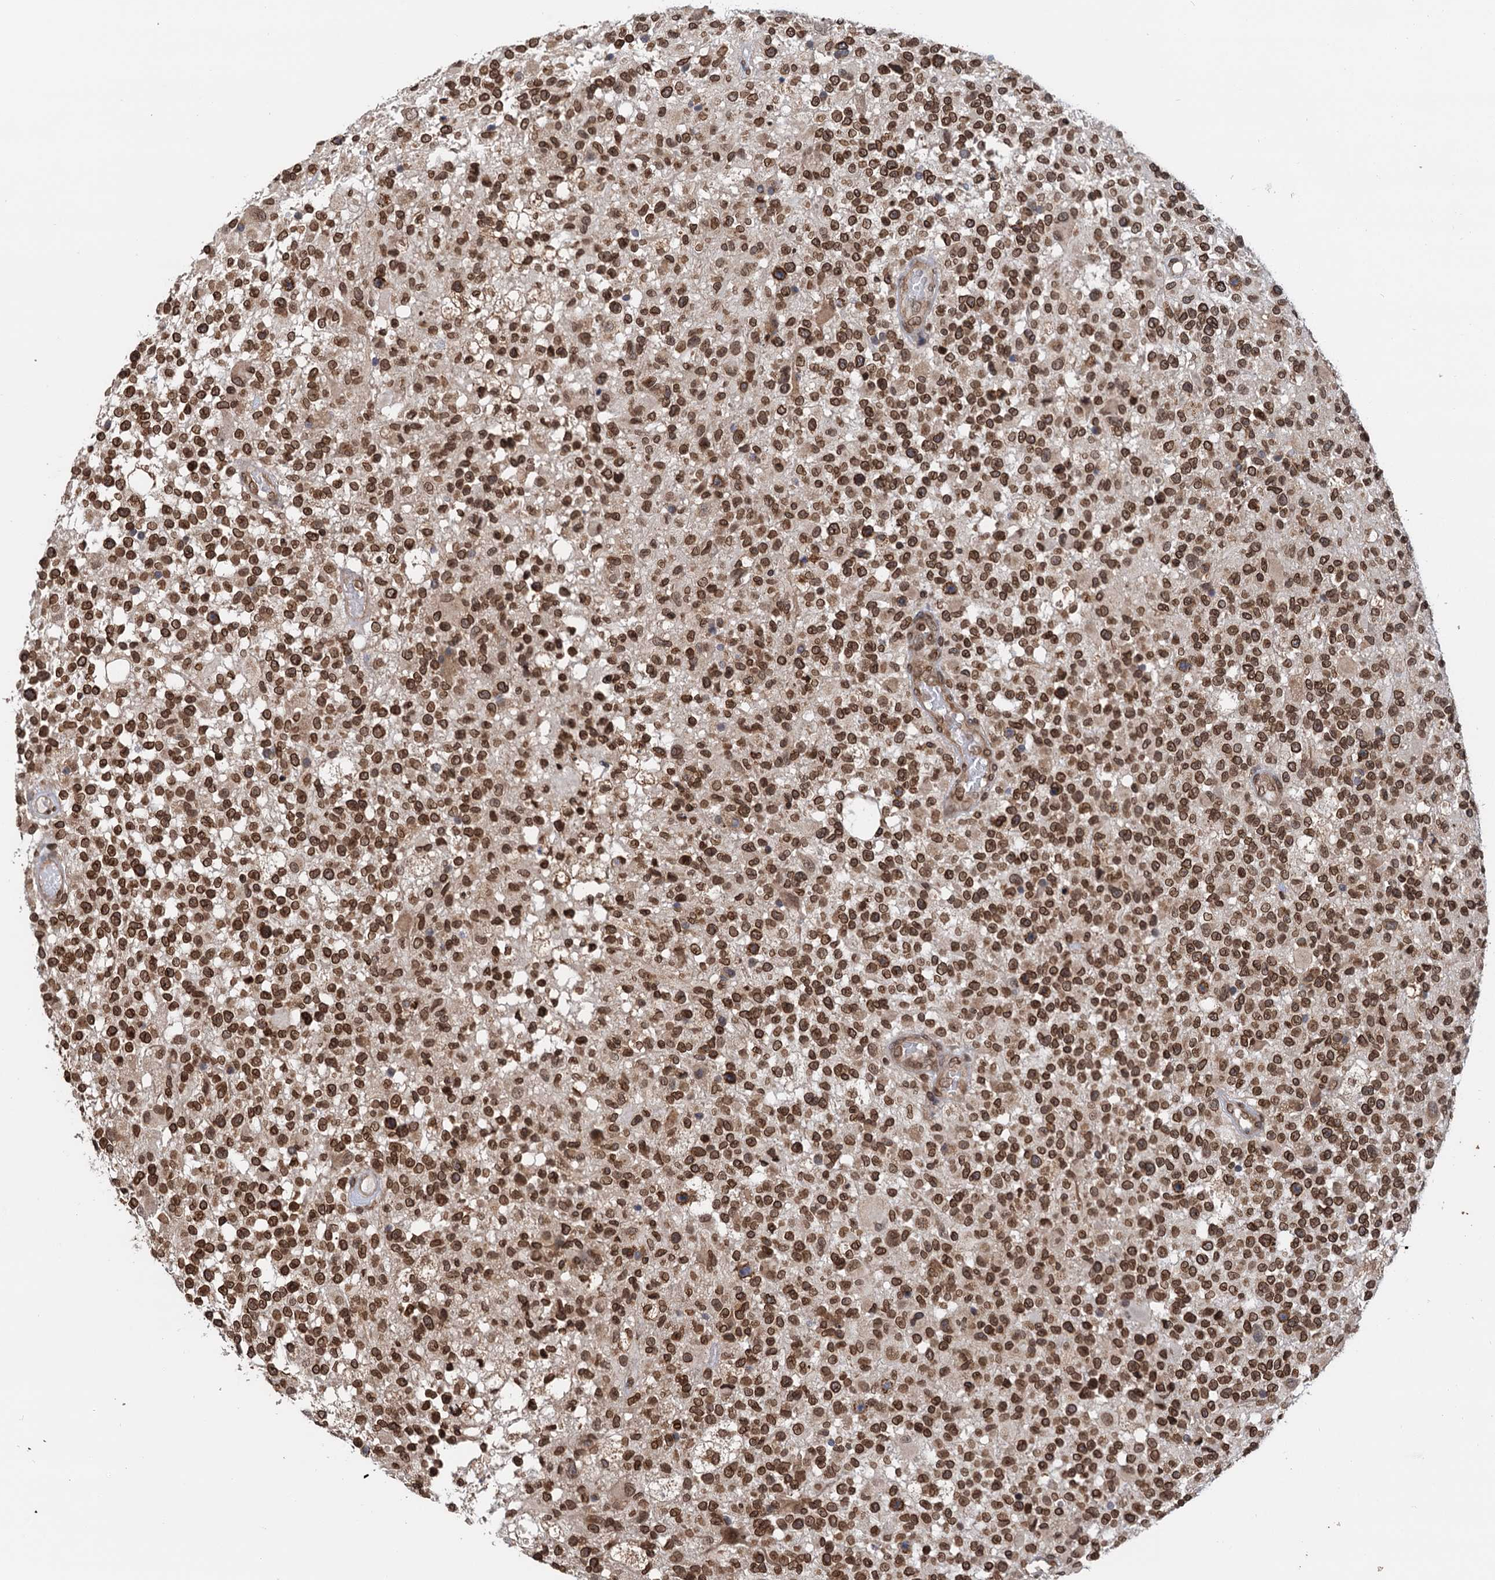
{"staining": {"intensity": "strong", "quantity": ">75%", "location": "nuclear"}, "tissue": "glioma", "cell_type": "Tumor cells", "image_type": "cancer", "snomed": [{"axis": "morphology", "description": "Glioma, malignant, High grade"}, {"axis": "morphology", "description": "Glioblastoma, NOS"}, {"axis": "topography", "description": "Brain"}], "caption": "There is high levels of strong nuclear expression in tumor cells of glioma, as demonstrated by immunohistochemical staining (brown color).", "gene": "ZC3H13", "patient": {"sex": "male", "age": 60}}